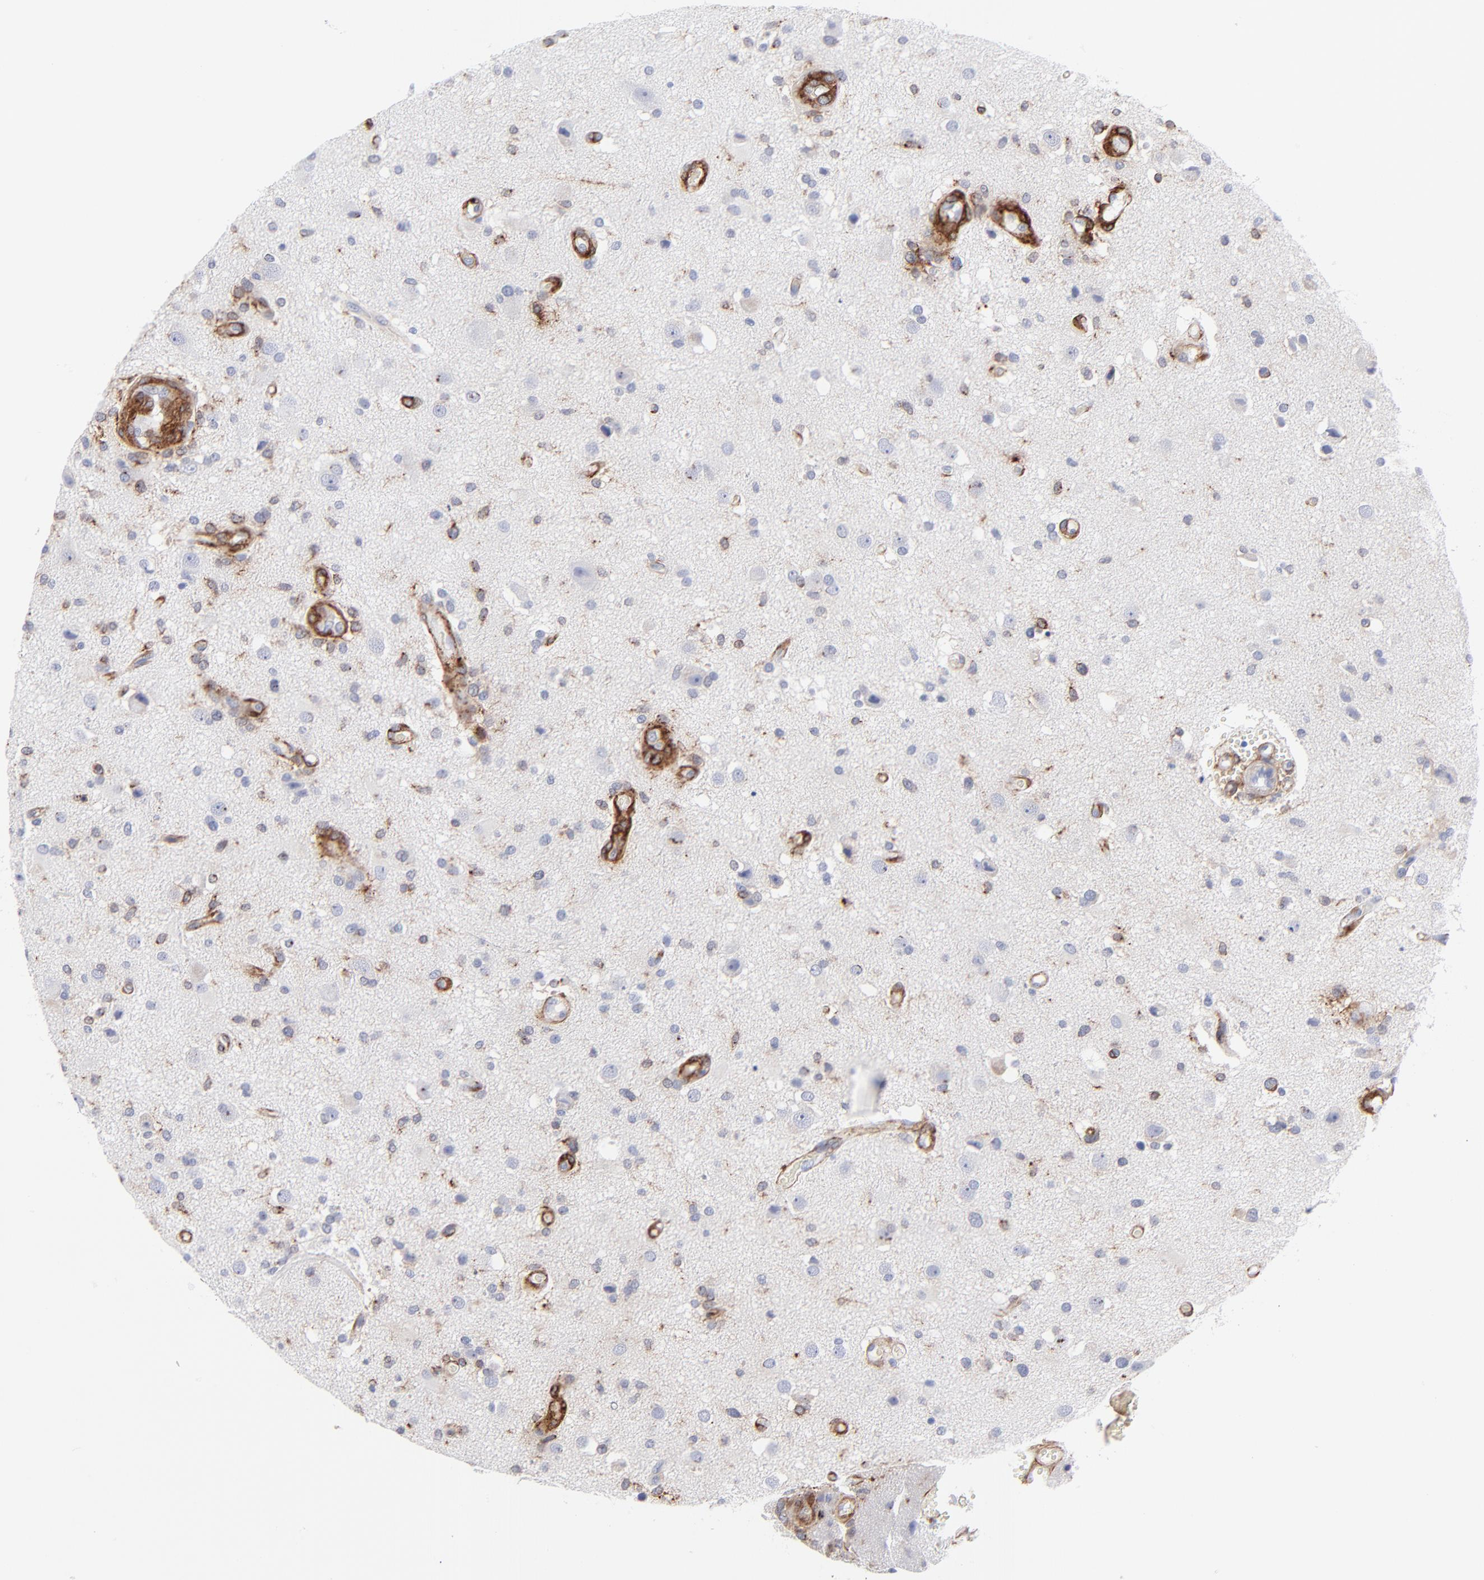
{"staining": {"intensity": "strong", "quantity": "<25%", "location": "nuclear"}, "tissue": "glioma", "cell_type": "Tumor cells", "image_type": "cancer", "snomed": [{"axis": "morphology", "description": "Normal tissue, NOS"}, {"axis": "morphology", "description": "Glioma, malignant, High grade"}, {"axis": "topography", "description": "Cerebral cortex"}], "caption": "Immunohistochemical staining of glioma demonstrates medium levels of strong nuclear positivity in about <25% of tumor cells.", "gene": "PDGFRB", "patient": {"sex": "male", "age": 75}}